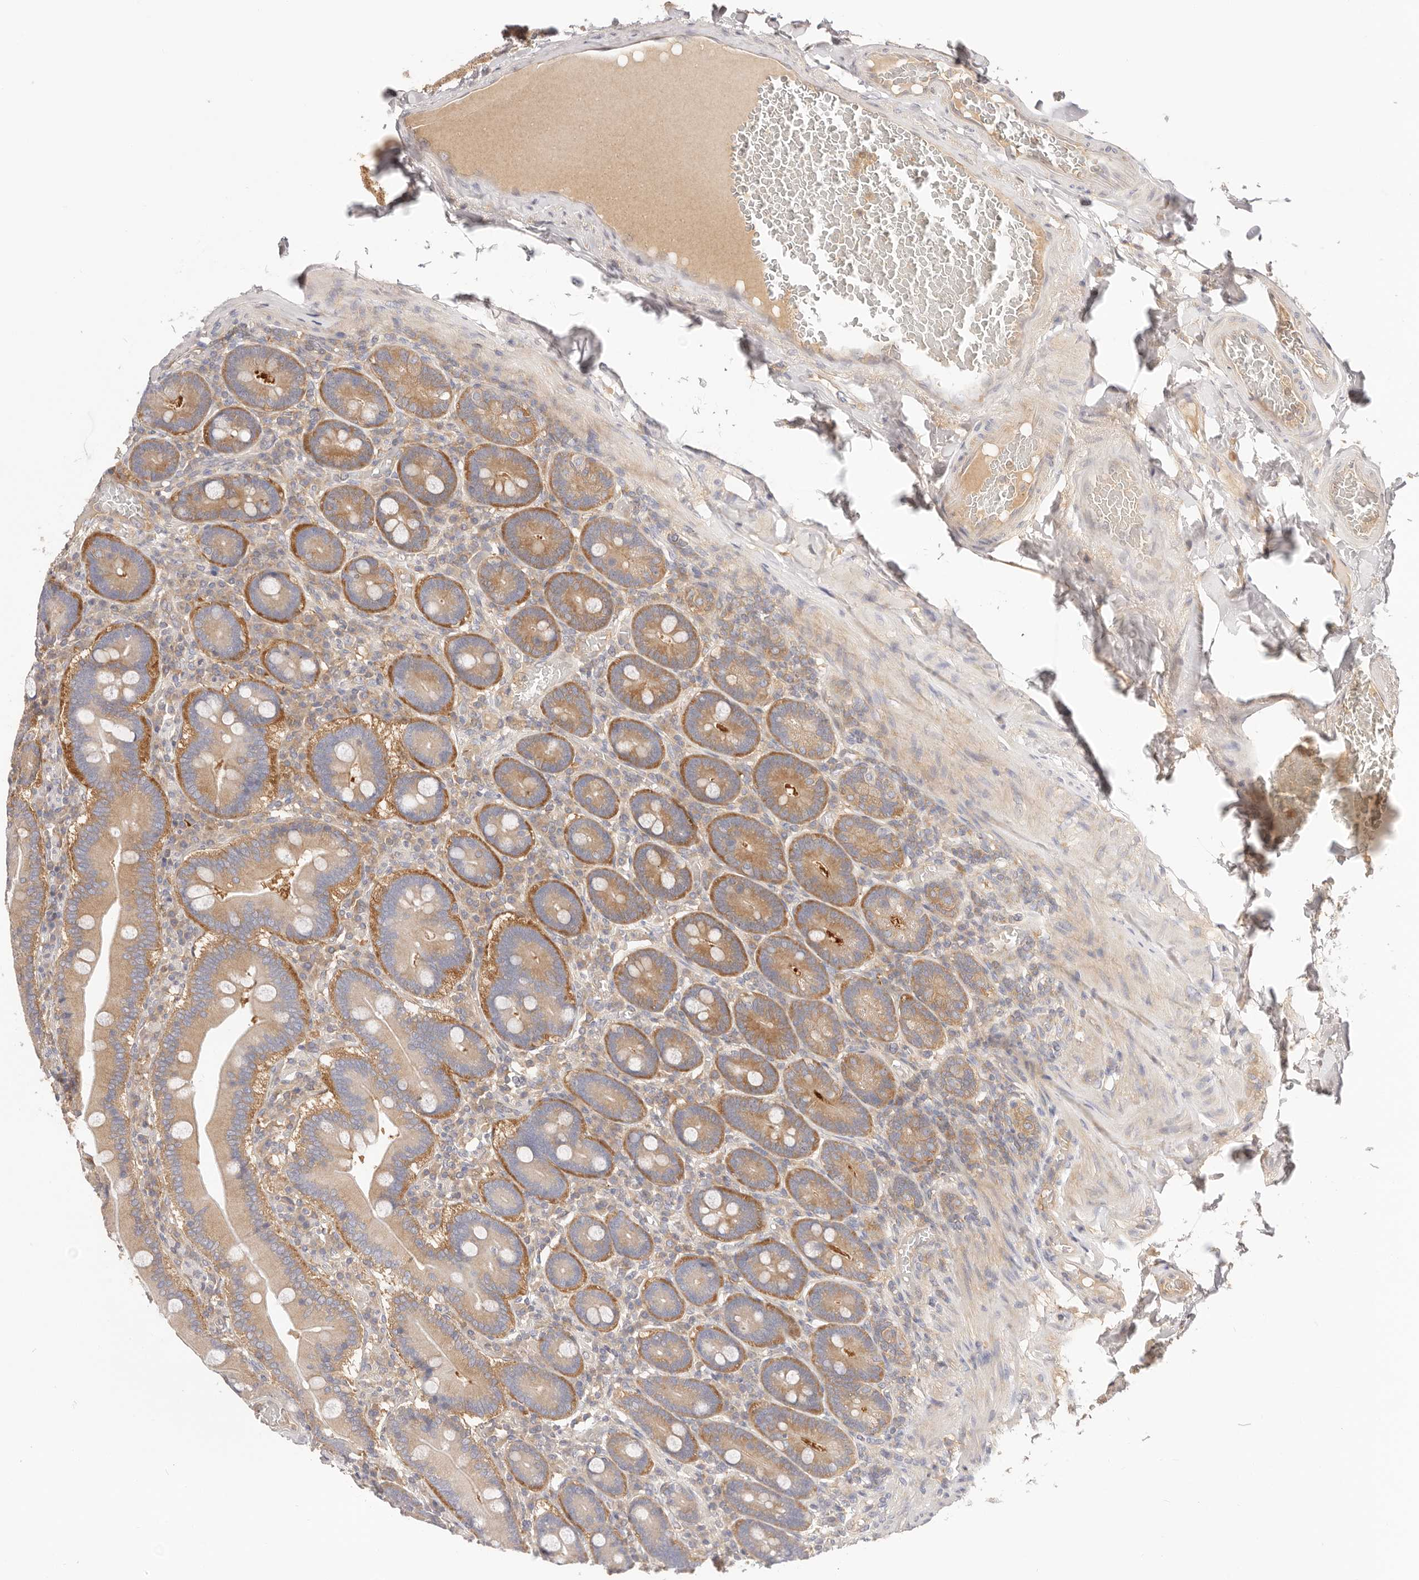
{"staining": {"intensity": "moderate", "quantity": ">75%", "location": "cytoplasmic/membranous"}, "tissue": "duodenum", "cell_type": "Glandular cells", "image_type": "normal", "snomed": [{"axis": "morphology", "description": "Normal tissue, NOS"}, {"axis": "topography", "description": "Duodenum"}], "caption": "Immunohistochemistry histopathology image of unremarkable duodenum: duodenum stained using immunohistochemistry (IHC) reveals medium levels of moderate protein expression localized specifically in the cytoplasmic/membranous of glandular cells, appearing as a cytoplasmic/membranous brown color.", "gene": "KCMF1", "patient": {"sex": "female", "age": 62}}